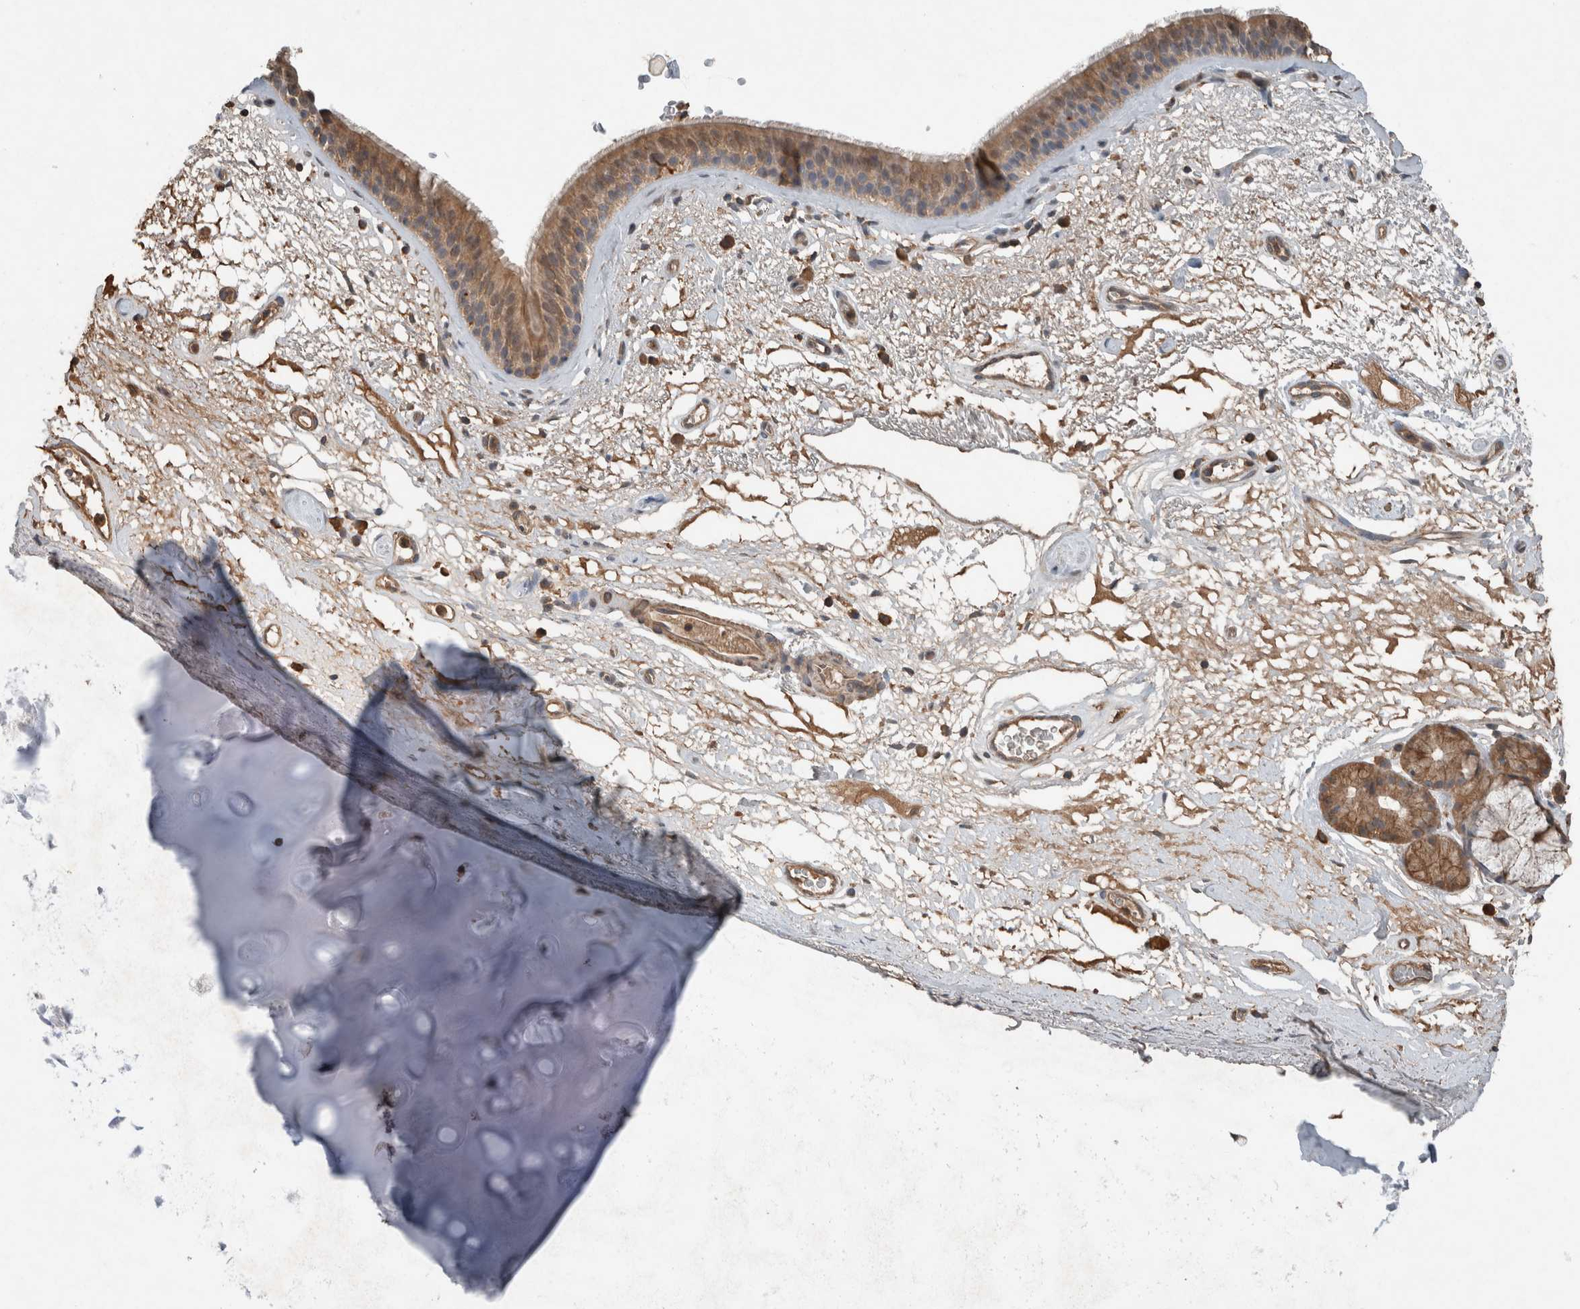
{"staining": {"intensity": "moderate", "quantity": ">75%", "location": "cytoplasmic/membranous"}, "tissue": "bronchus", "cell_type": "Respiratory epithelial cells", "image_type": "normal", "snomed": [{"axis": "morphology", "description": "Normal tissue, NOS"}, {"axis": "topography", "description": "Cartilage tissue"}], "caption": "Bronchus stained for a protein (brown) shows moderate cytoplasmic/membranous positive expression in about >75% of respiratory epithelial cells.", "gene": "KLK14", "patient": {"sex": "female", "age": 63}}